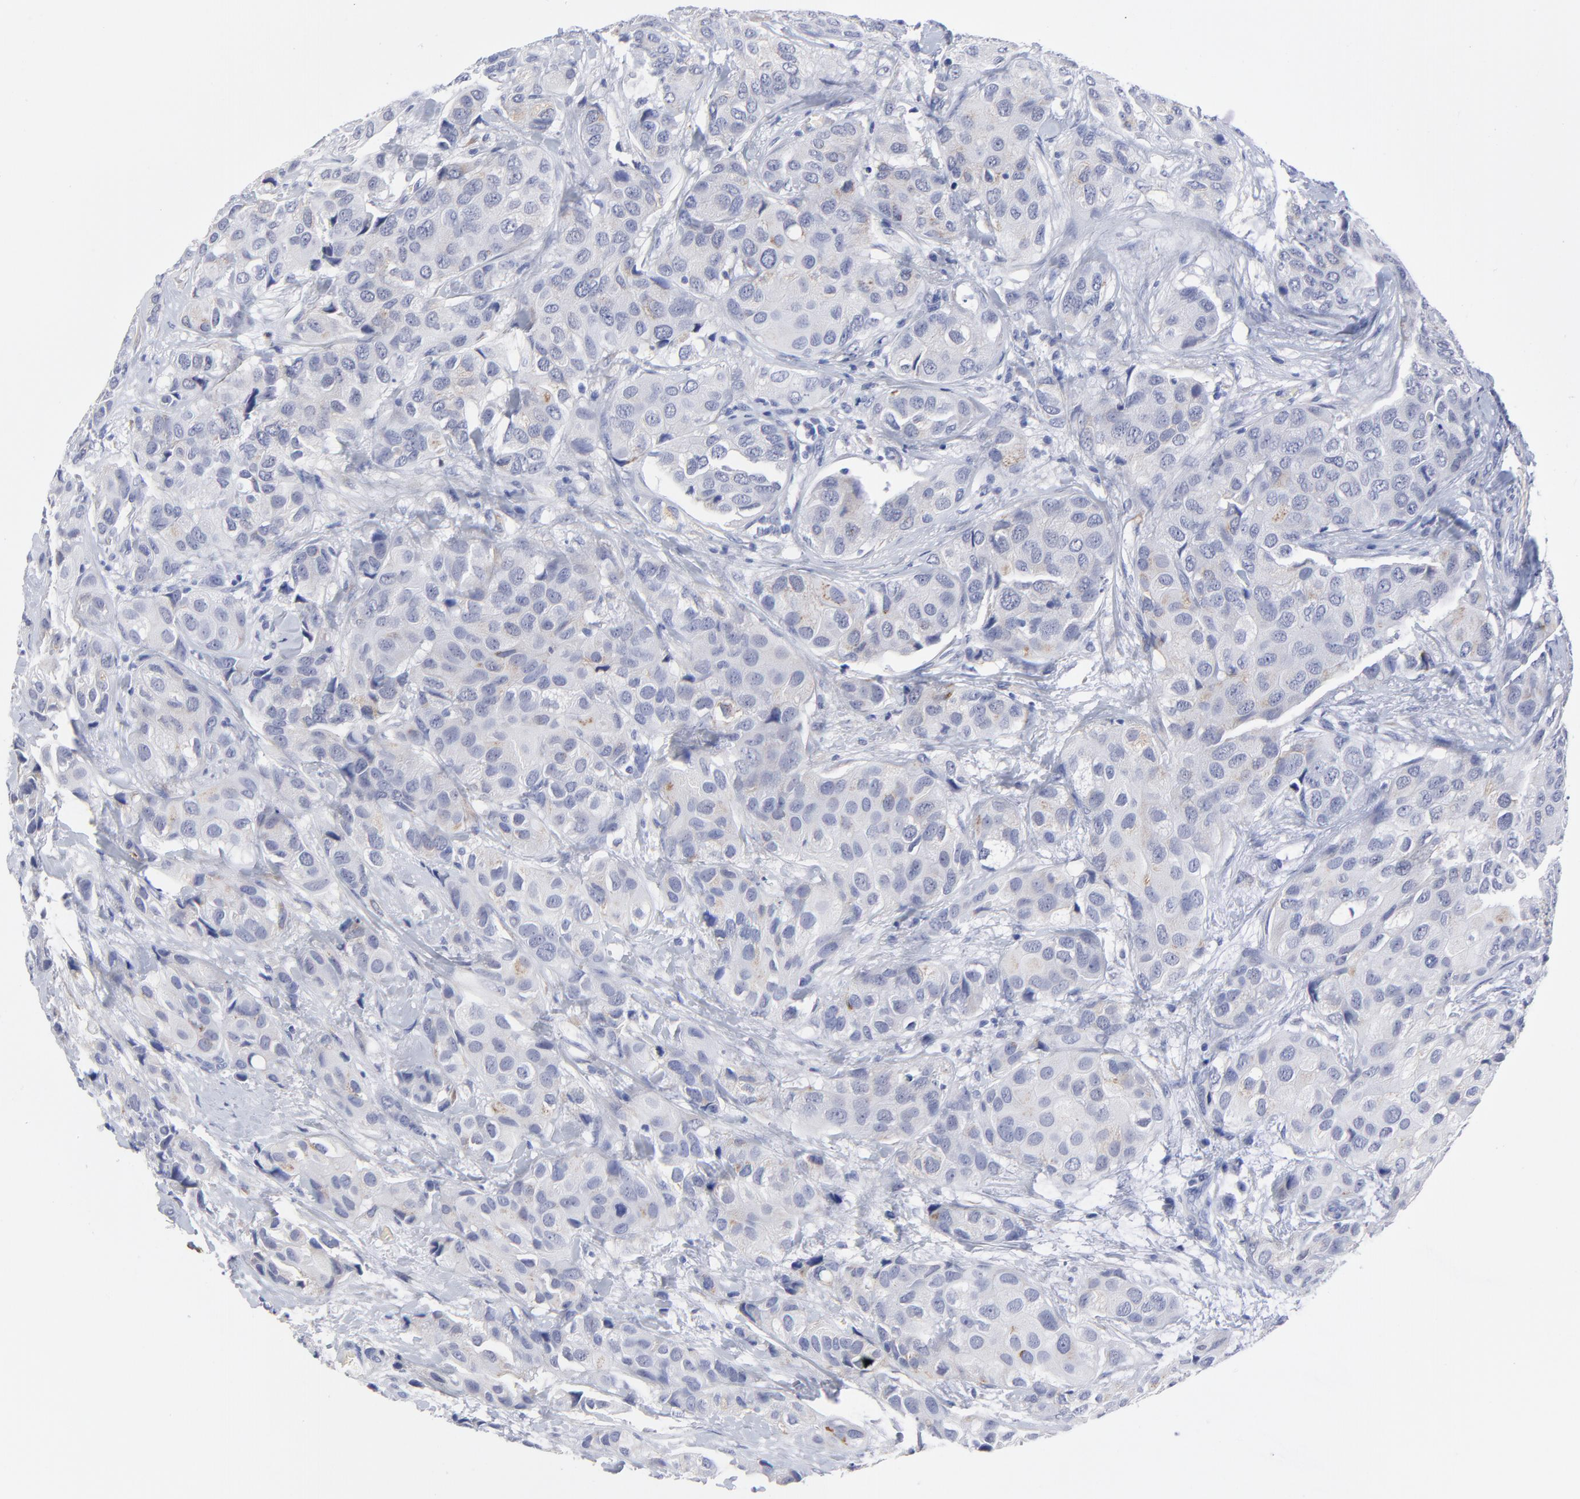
{"staining": {"intensity": "moderate", "quantity": "<25%", "location": "cytoplasmic/membranous"}, "tissue": "breast cancer", "cell_type": "Tumor cells", "image_type": "cancer", "snomed": [{"axis": "morphology", "description": "Duct carcinoma"}, {"axis": "topography", "description": "Breast"}], "caption": "Immunohistochemical staining of human breast cancer displays low levels of moderate cytoplasmic/membranous expression in about <25% of tumor cells.", "gene": "DUSP9", "patient": {"sex": "female", "age": 68}}